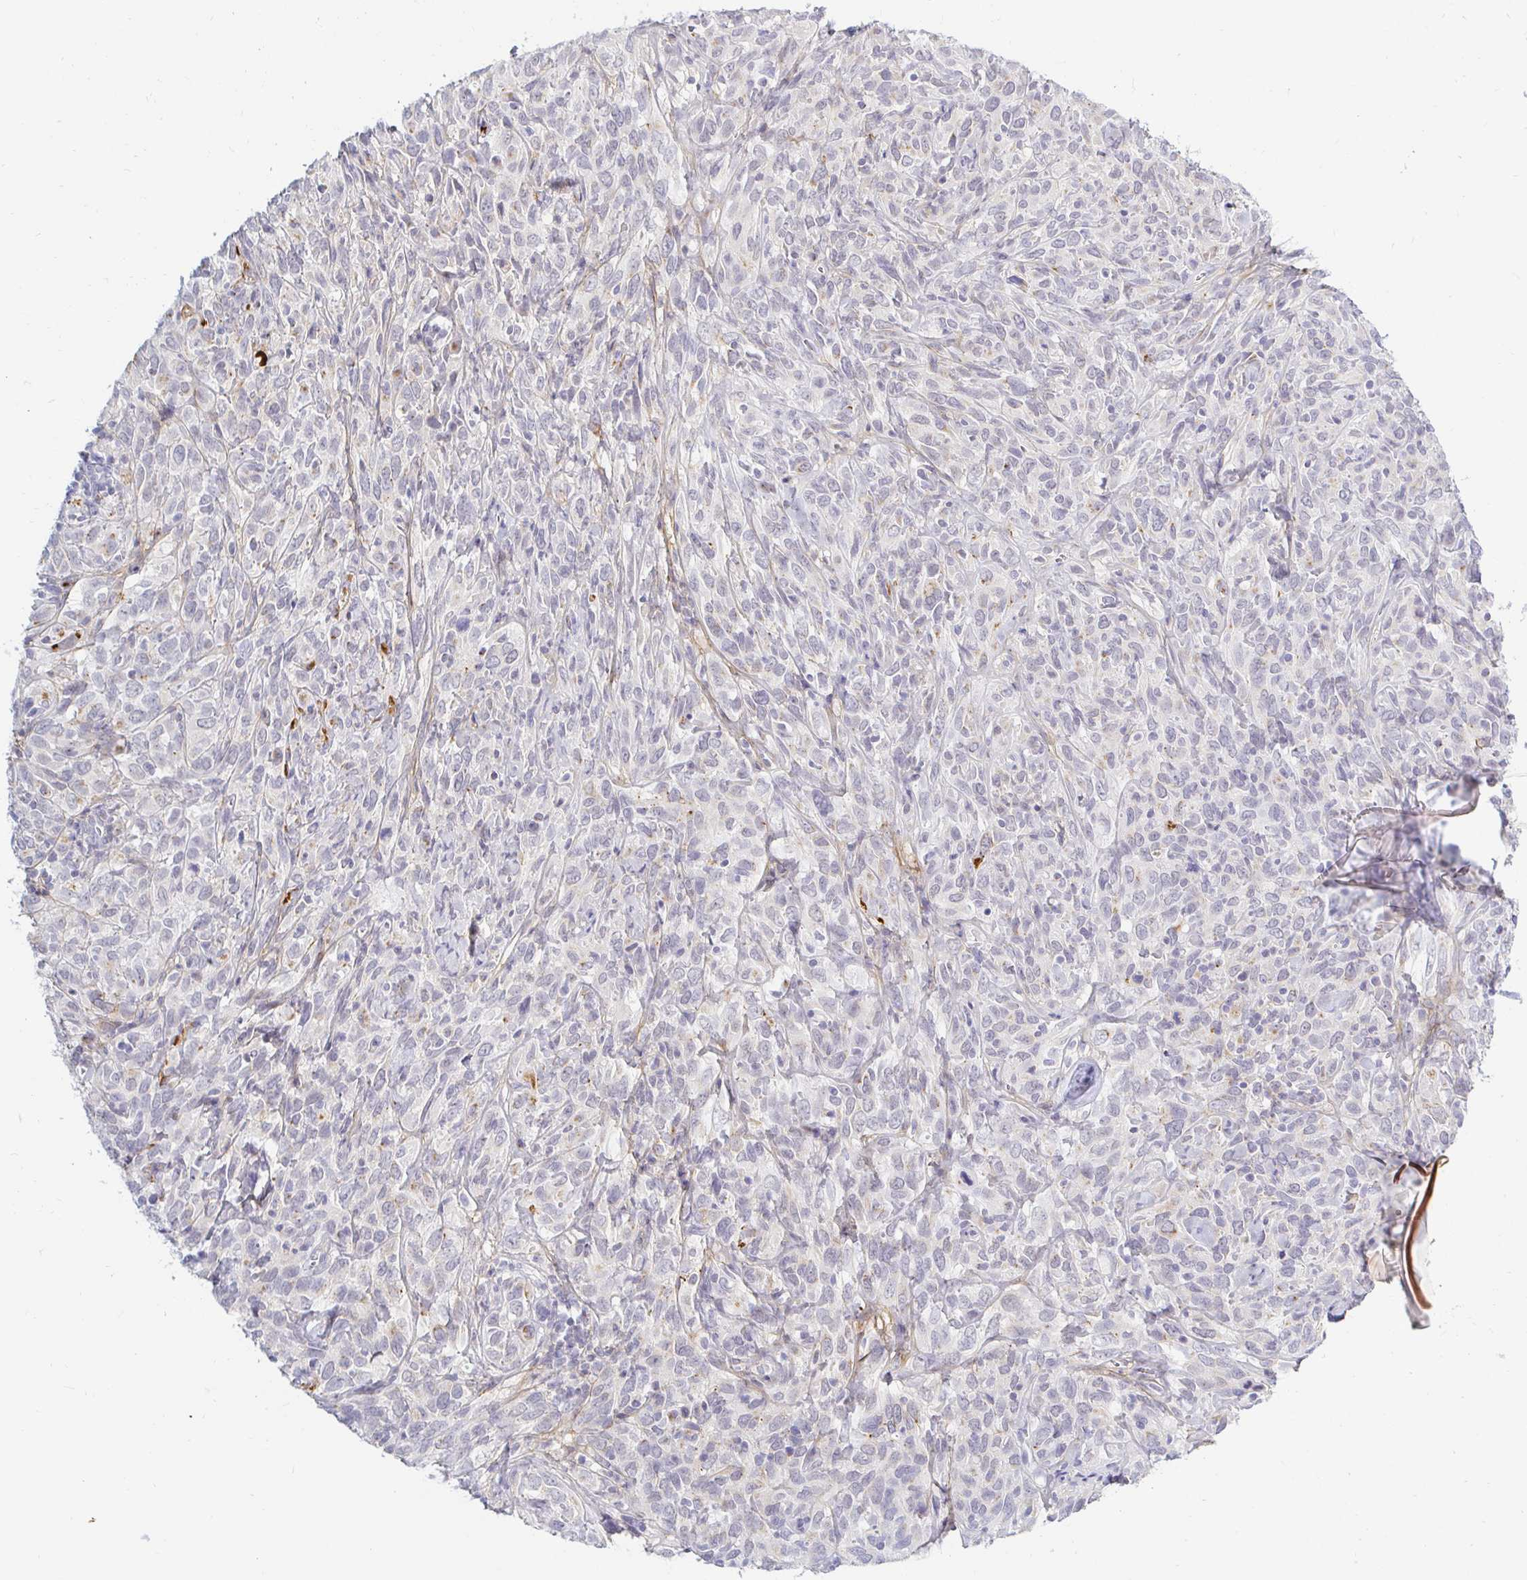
{"staining": {"intensity": "negative", "quantity": "none", "location": "none"}, "tissue": "cervical cancer", "cell_type": "Tumor cells", "image_type": "cancer", "snomed": [{"axis": "morphology", "description": "Normal tissue, NOS"}, {"axis": "morphology", "description": "Squamous cell carcinoma, NOS"}, {"axis": "topography", "description": "Cervix"}], "caption": "Tumor cells show no significant protein positivity in cervical cancer (squamous cell carcinoma). (Stains: DAB (3,3'-diaminobenzidine) IHC with hematoxylin counter stain, Microscopy: brightfield microscopy at high magnification).", "gene": "OR51D1", "patient": {"sex": "female", "age": 51}}